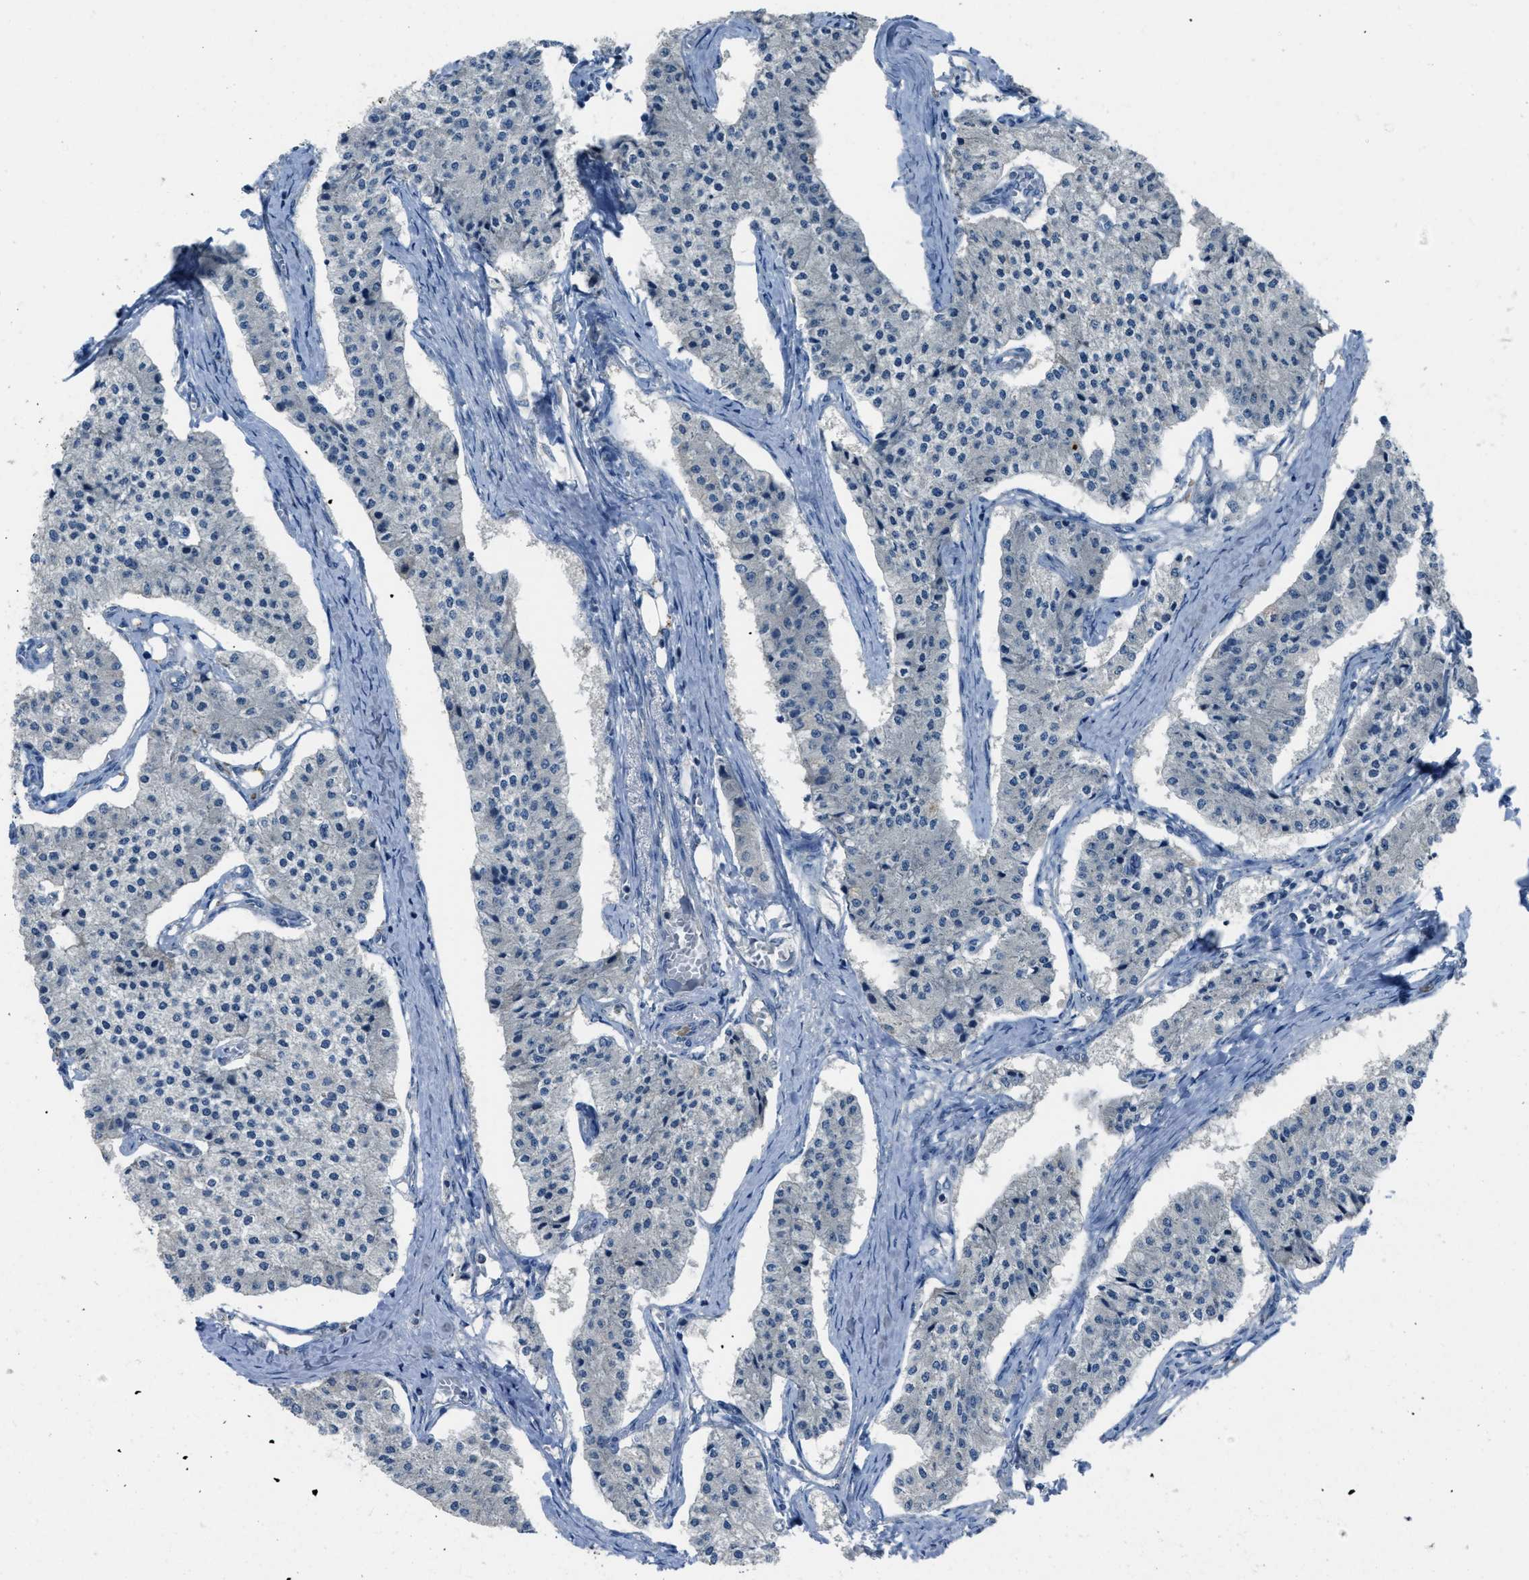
{"staining": {"intensity": "negative", "quantity": "none", "location": "none"}, "tissue": "carcinoid", "cell_type": "Tumor cells", "image_type": "cancer", "snomed": [{"axis": "morphology", "description": "Carcinoid, malignant, NOS"}, {"axis": "topography", "description": "Colon"}], "caption": "Malignant carcinoid was stained to show a protein in brown. There is no significant positivity in tumor cells. Nuclei are stained in blue.", "gene": "MIS18A", "patient": {"sex": "female", "age": 52}}